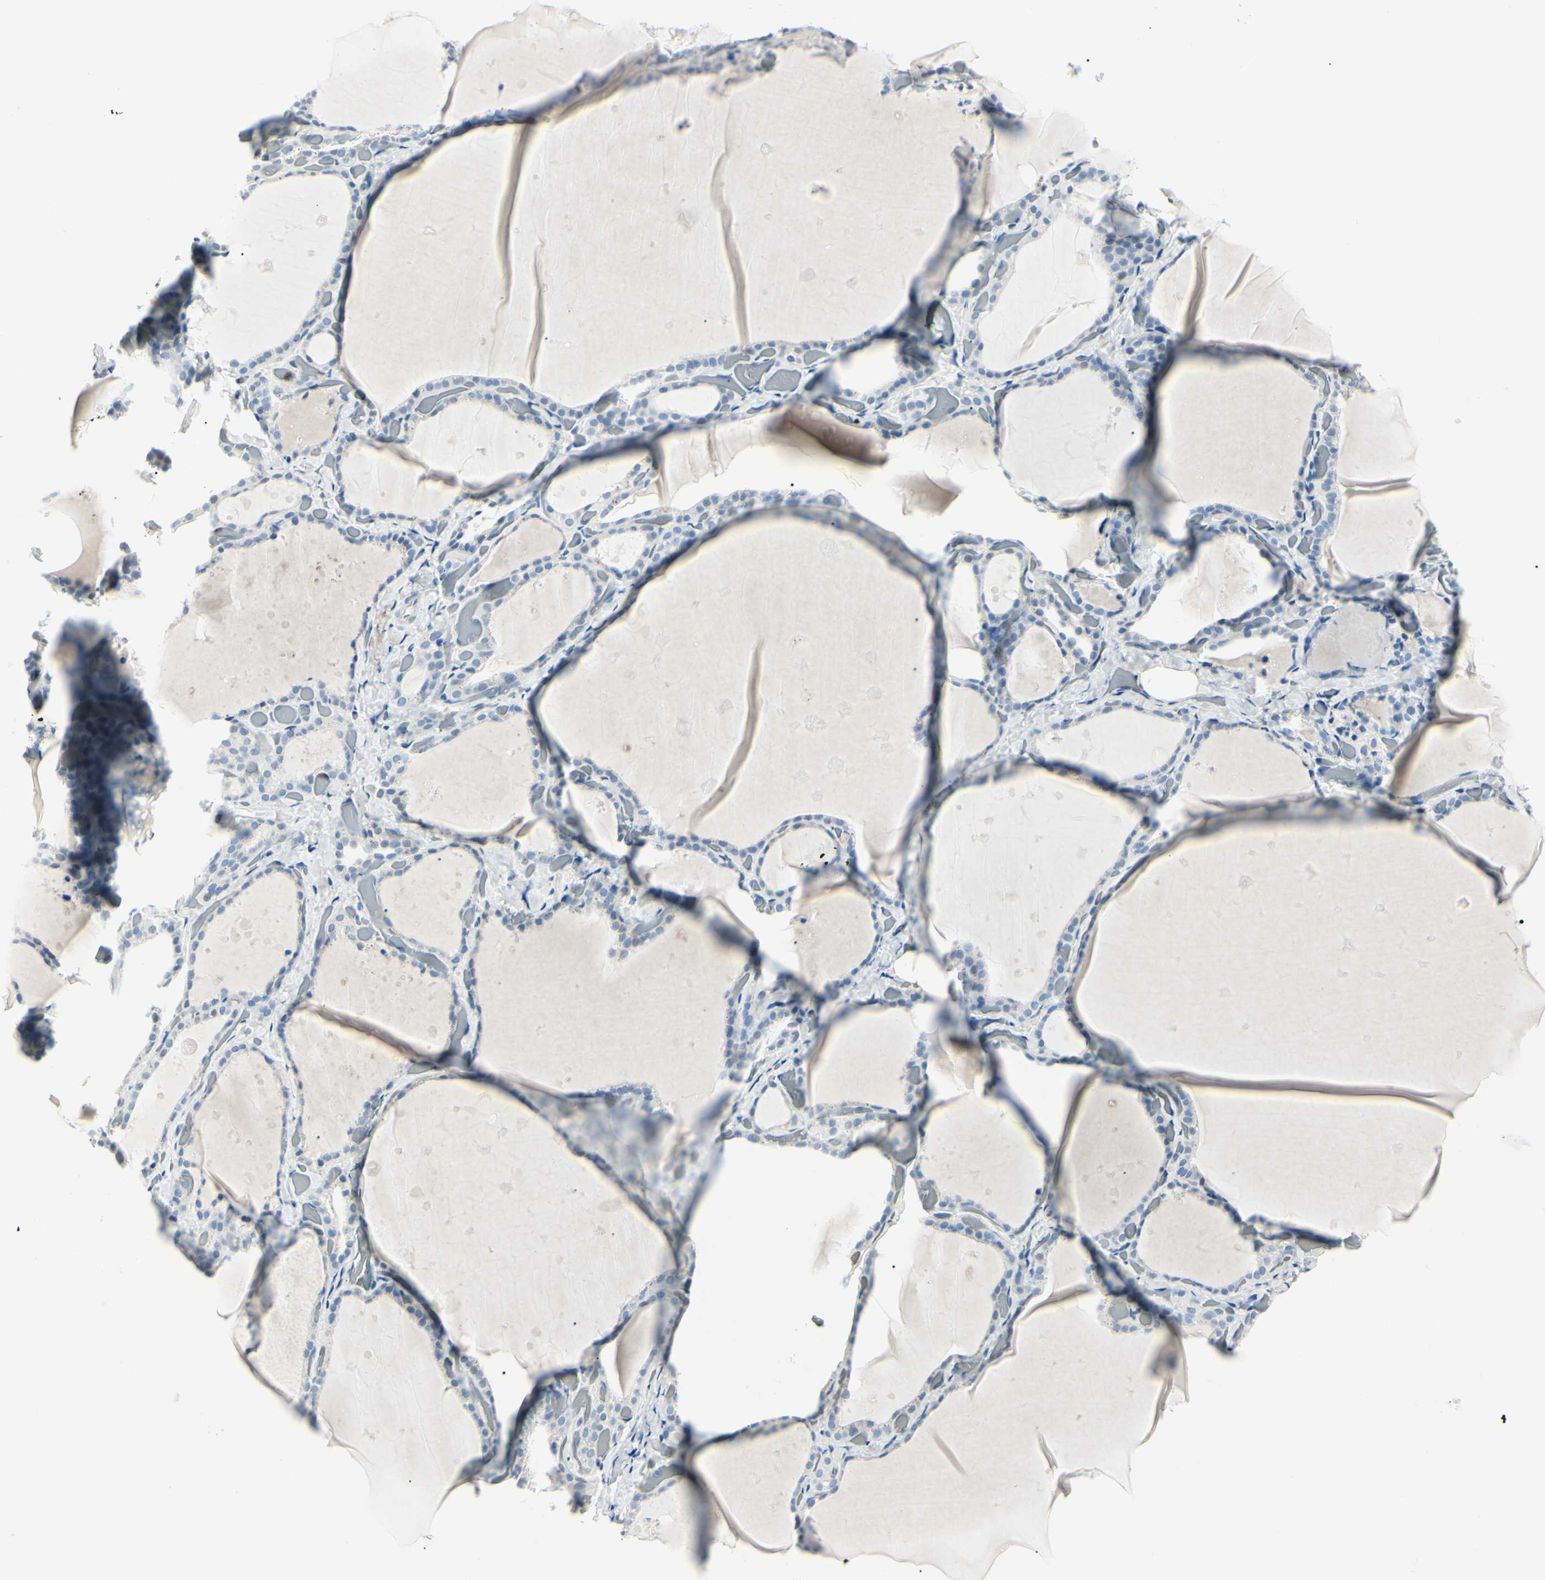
{"staining": {"intensity": "negative", "quantity": "none", "location": "none"}, "tissue": "thyroid gland", "cell_type": "Glandular cells", "image_type": "normal", "snomed": [{"axis": "morphology", "description": "Normal tissue, NOS"}, {"axis": "topography", "description": "Thyroid gland"}], "caption": "An image of human thyroid gland is negative for staining in glandular cells. Nuclei are stained in blue.", "gene": "CA2", "patient": {"sex": "female", "age": 44}}